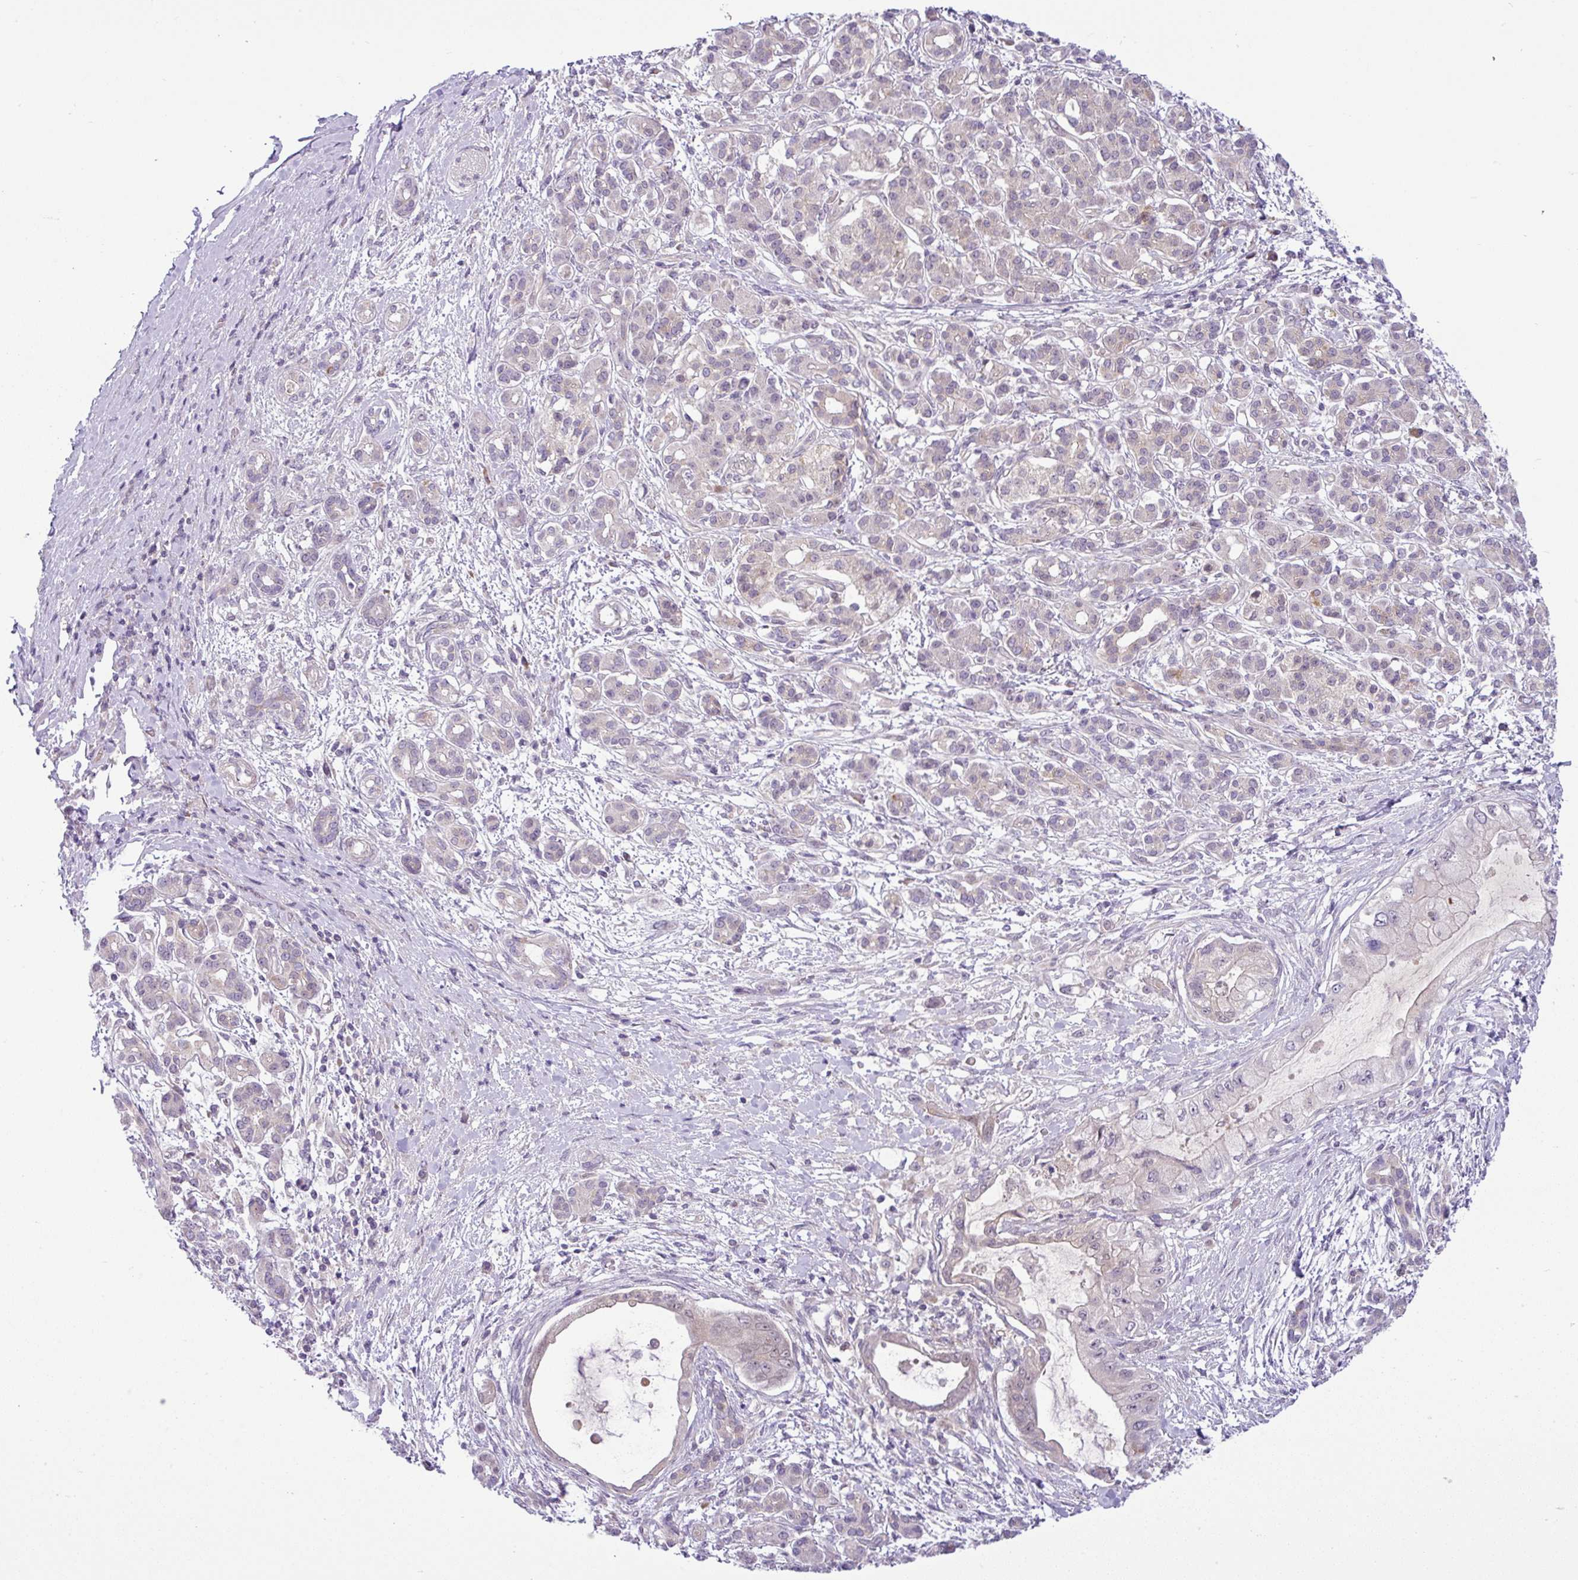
{"staining": {"intensity": "negative", "quantity": "none", "location": "none"}, "tissue": "pancreatic cancer", "cell_type": "Tumor cells", "image_type": "cancer", "snomed": [{"axis": "morphology", "description": "Adenocarcinoma, NOS"}, {"axis": "topography", "description": "Pancreas"}], "caption": "A high-resolution histopathology image shows immunohistochemistry (IHC) staining of pancreatic cancer (adenocarcinoma), which exhibits no significant expression in tumor cells.", "gene": "NDUFB2", "patient": {"sex": "male", "age": 48}}